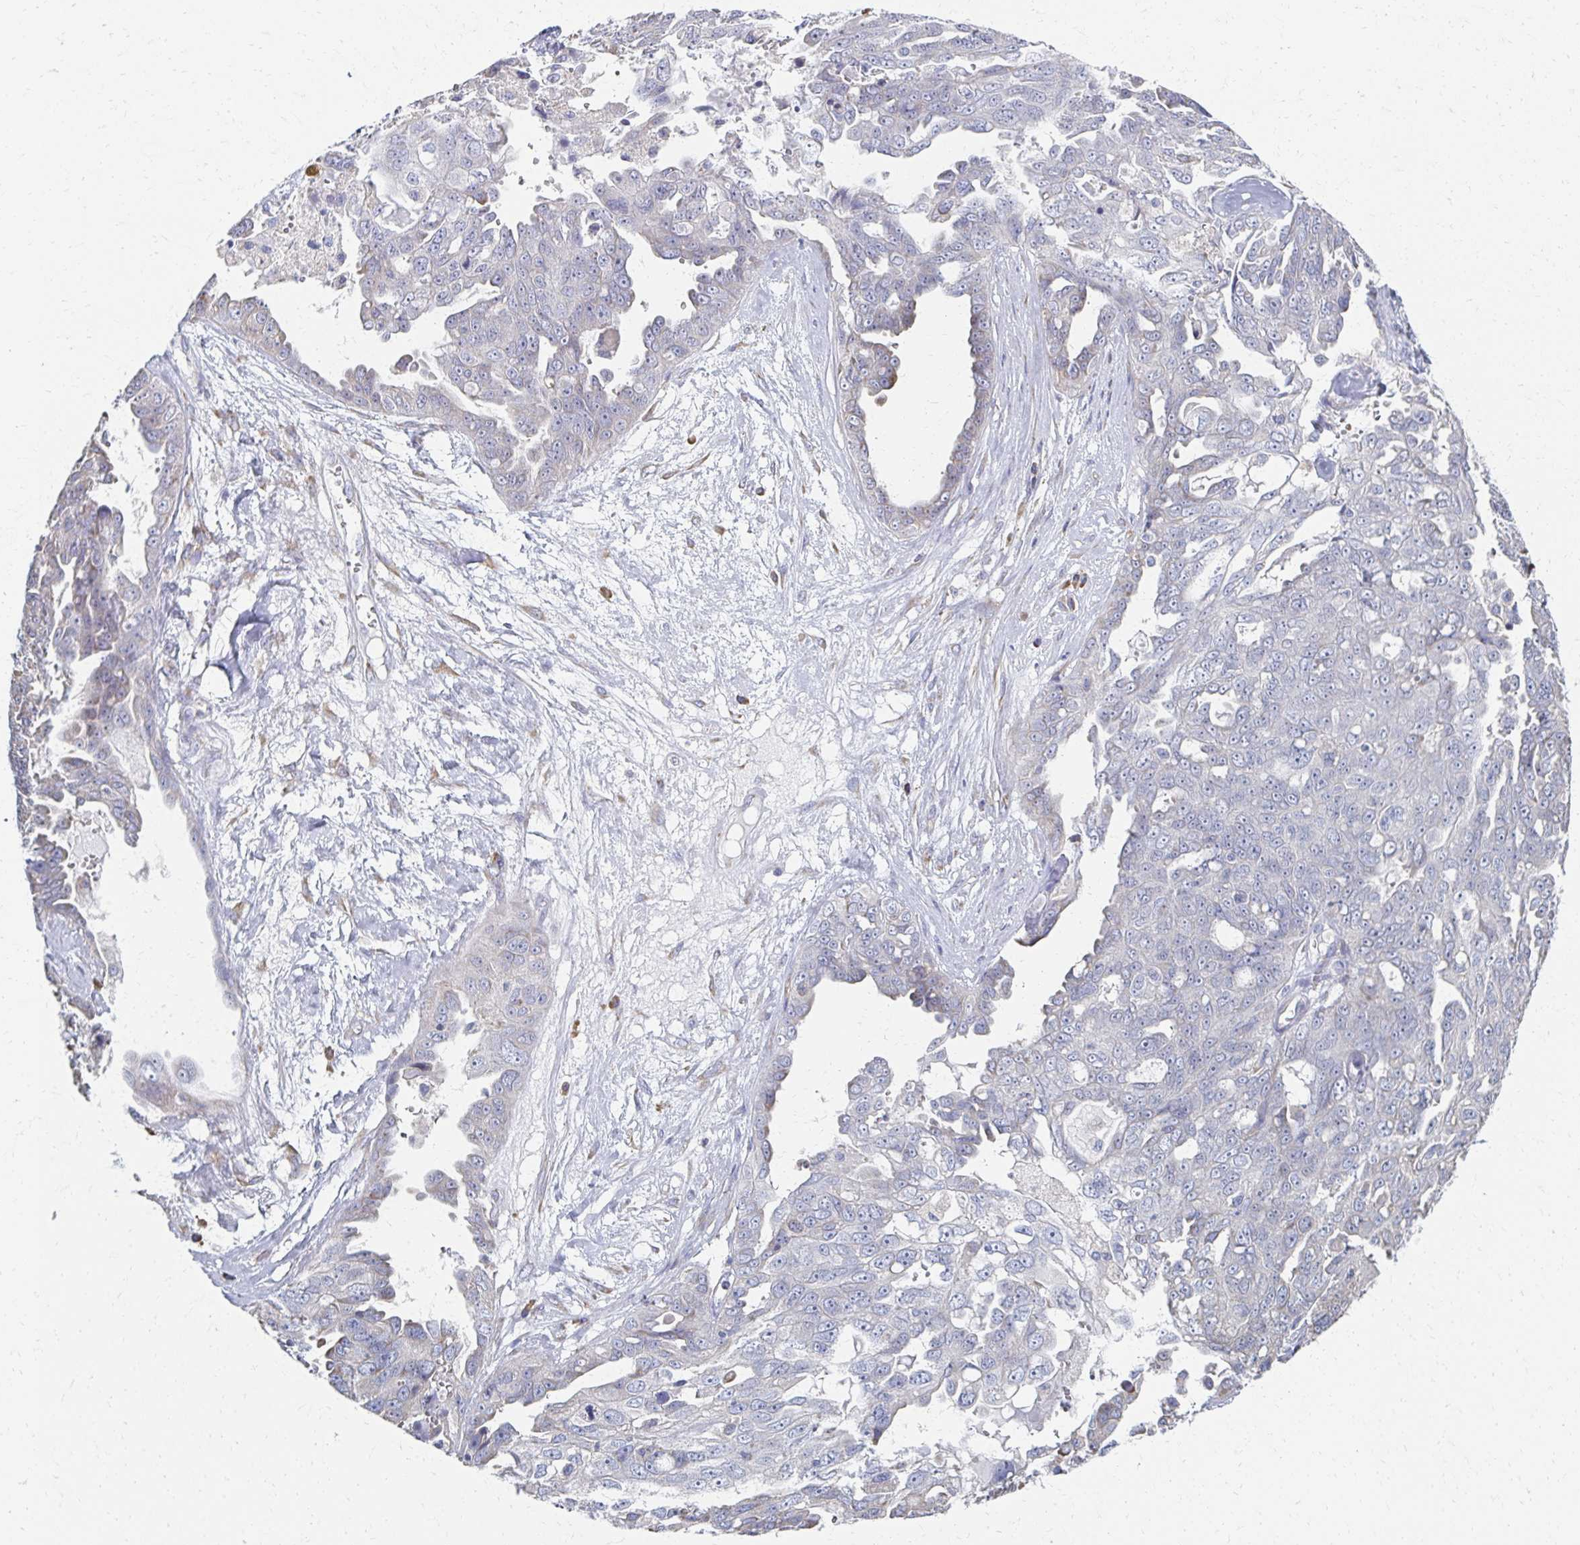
{"staining": {"intensity": "negative", "quantity": "none", "location": "none"}, "tissue": "ovarian cancer", "cell_type": "Tumor cells", "image_type": "cancer", "snomed": [{"axis": "morphology", "description": "Carcinoma, endometroid"}, {"axis": "topography", "description": "Ovary"}], "caption": "IHC histopathology image of human ovarian cancer (endometroid carcinoma) stained for a protein (brown), which exhibits no staining in tumor cells.", "gene": "ATP1A3", "patient": {"sex": "female", "age": 70}}